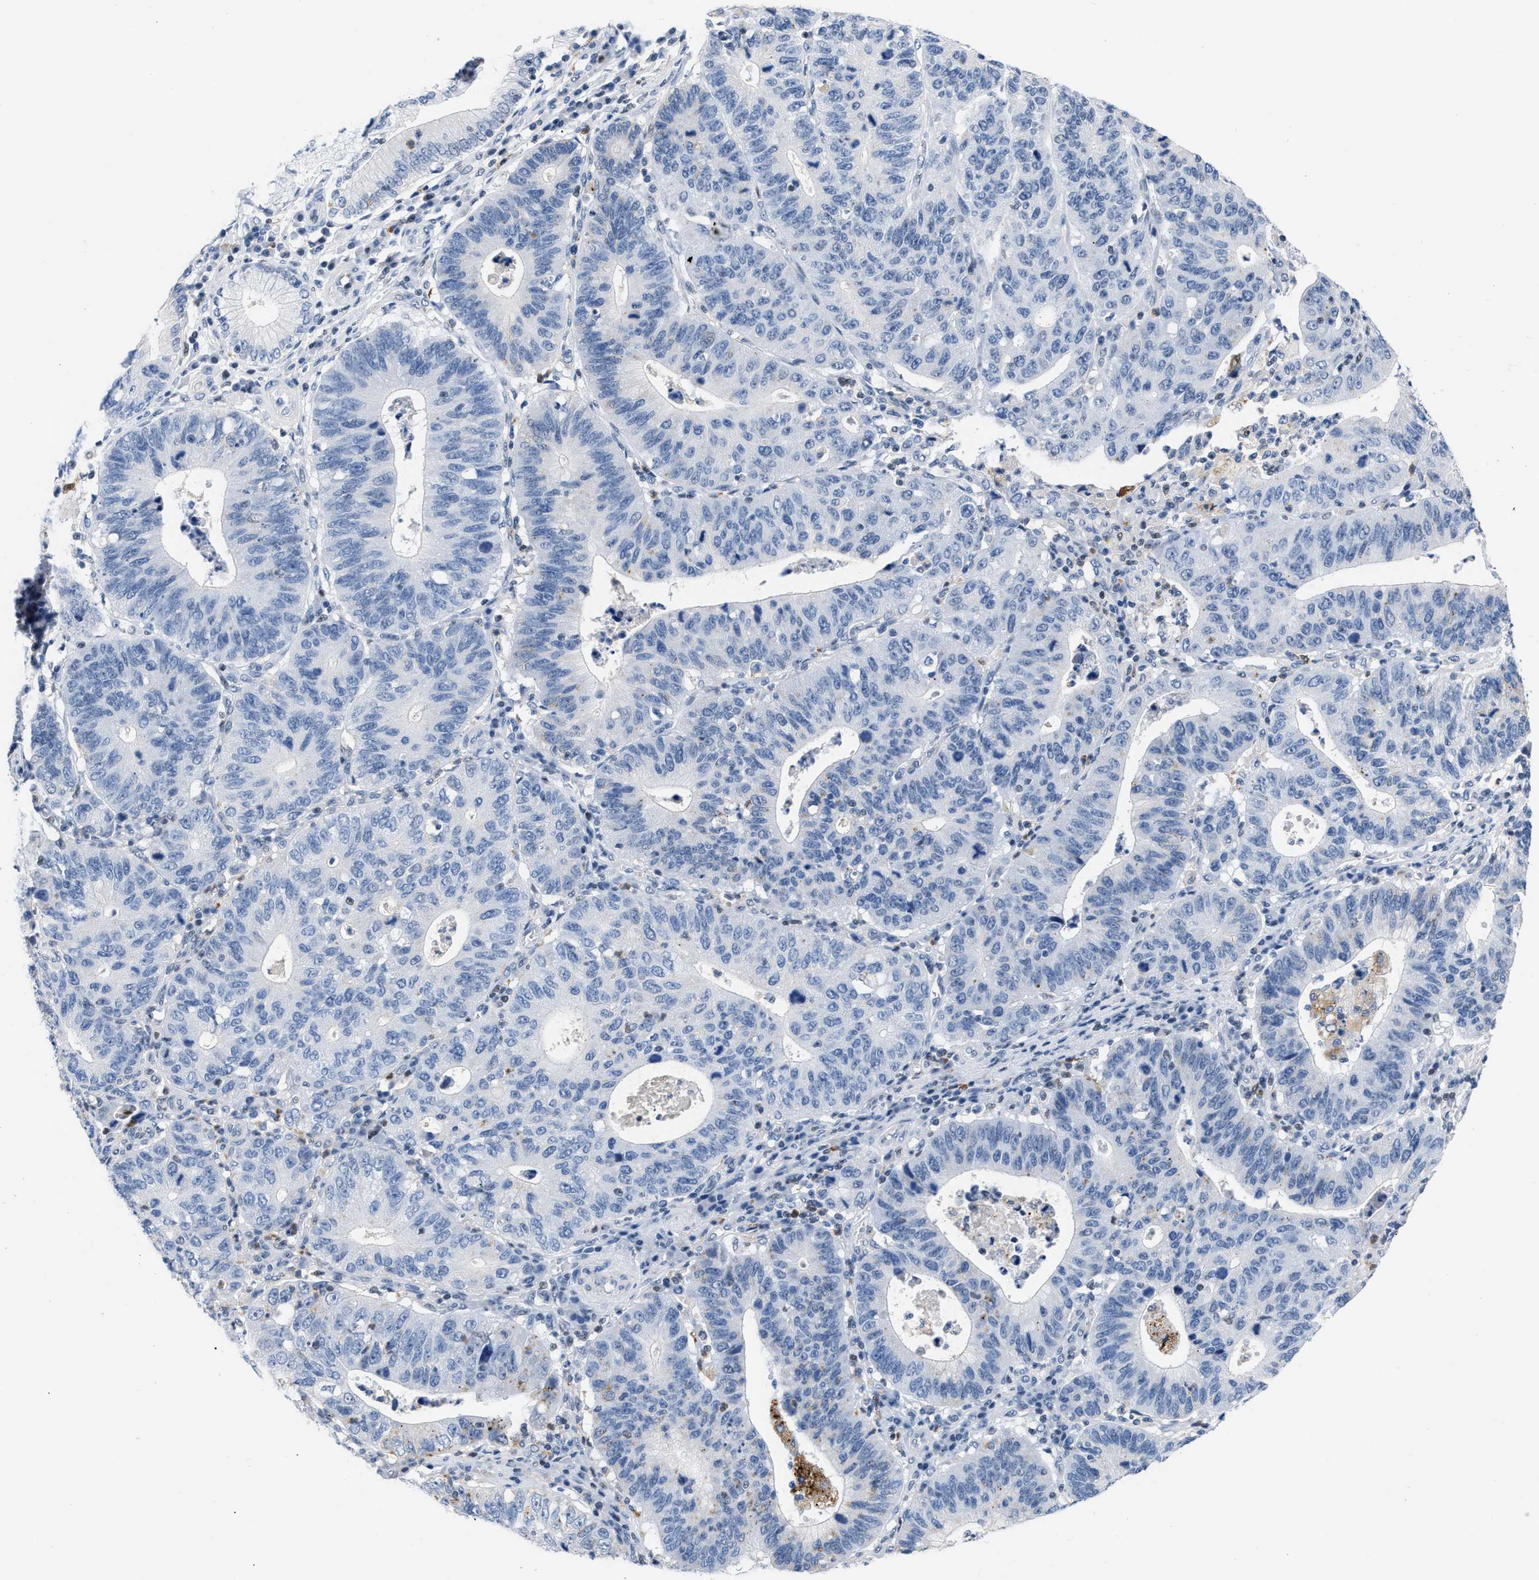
{"staining": {"intensity": "negative", "quantity": "none", "location": "none"}, "tissue": "stomach cancer", "cell_type": "Tumor cells", "image_type": "cancer", "snomed": [{"axis": "morphology", "description": "Adenocarcinoma, NOS"}, {"axis": "topography", "description": "Stomach"}], "caption": "An image of human stomach cancer is negative for staining in tumor cells.", "gene": "BOLL", "patient": {"sex": "male", "age": 59}}